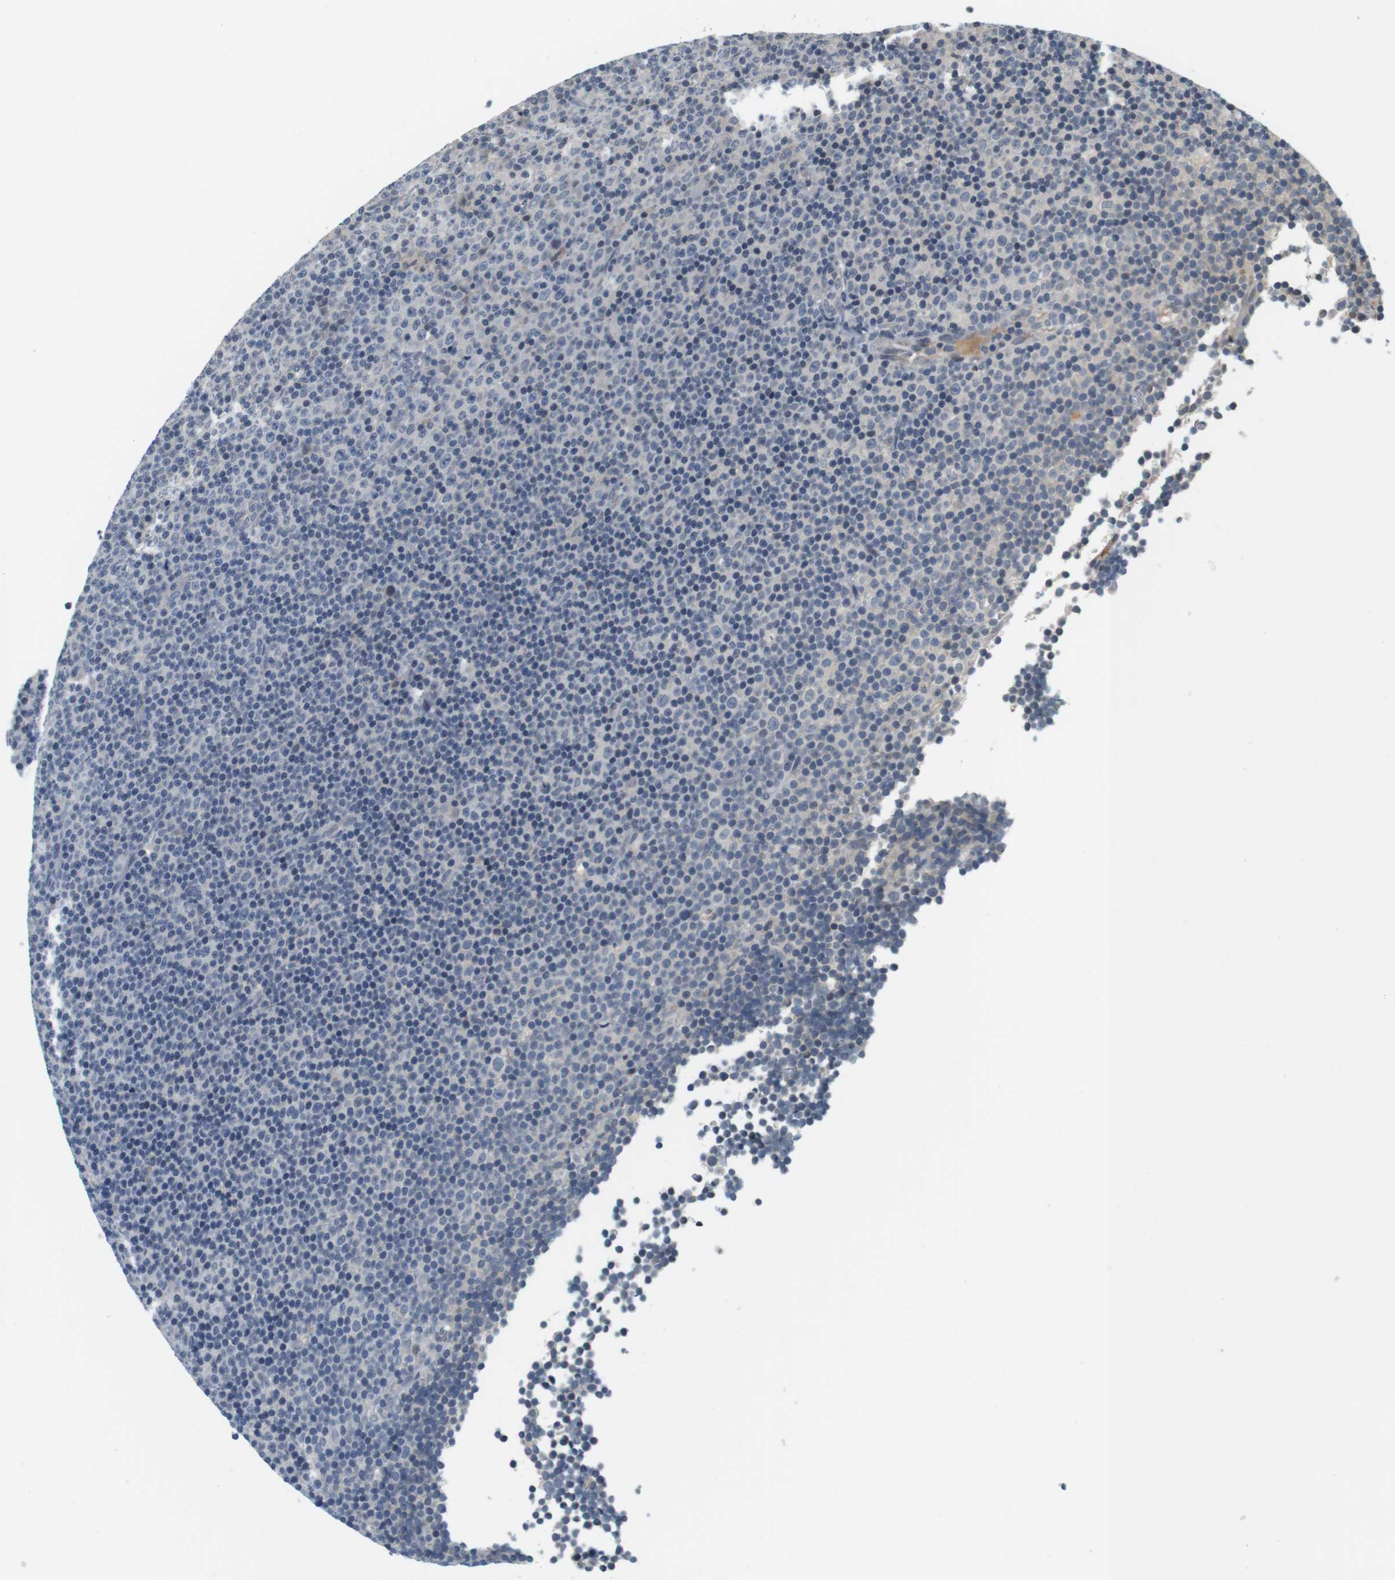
{"staining": {"intensity": "negative", "quantity": "none", "location": "none"}, "tissue": "lymphoma", "cell_type": "Tumor cells", "image_type": "cancer", "snomed": [{"axis": "morphology", "description": "Malignant lymphoma, non-Hodgkin's type, Low grade"}, {"axis": "topography", "description": "Lymph node"}], "caption": "Tumor cells are negative for brown protein staining in lymphoma.", "gene": "WNT7A", "patient": {"sex": "female", "age": 67}}